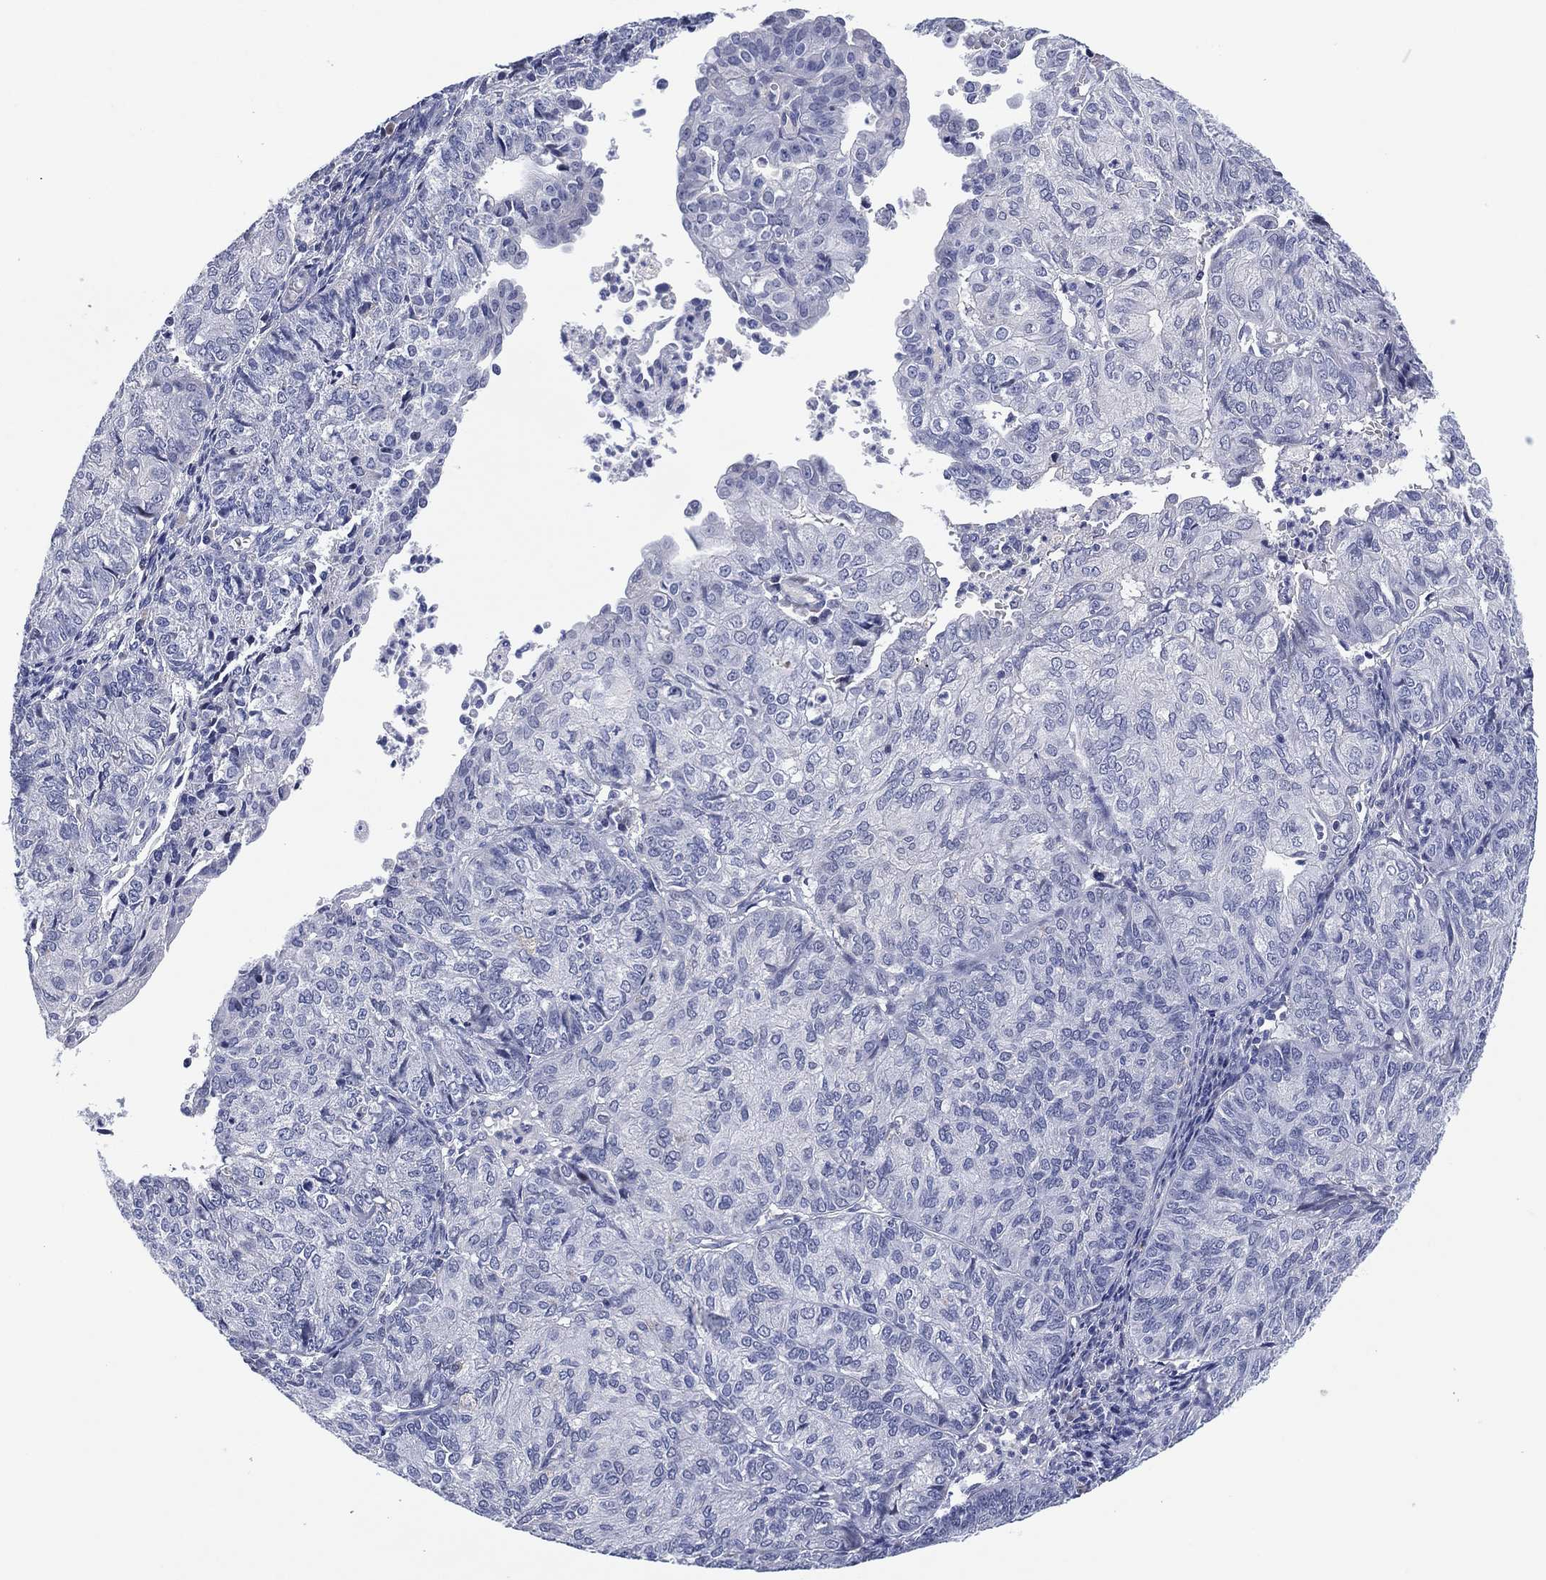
{"staining": {"intensity": "negative", "quantity": "none", "location": "none"}, "tissue": "endometrial cancer", "cell_type": "Tumor cells", "image_type": "cancer", "snomed": [{"axis": "morphology", "description": "Adenocarcinoma, NOS"}, {"axis": "topography", "description": "Endometrium"}], "caption": "Immunohistochemistry (IHC) of endometrial cancer exhibits no positivity in tumor cells. (DAB immunohistochemistry (IHC) with hematoxylin counter stain).", "gene": "CLIP3", "patient": {"sex": "female", "age": 82}}